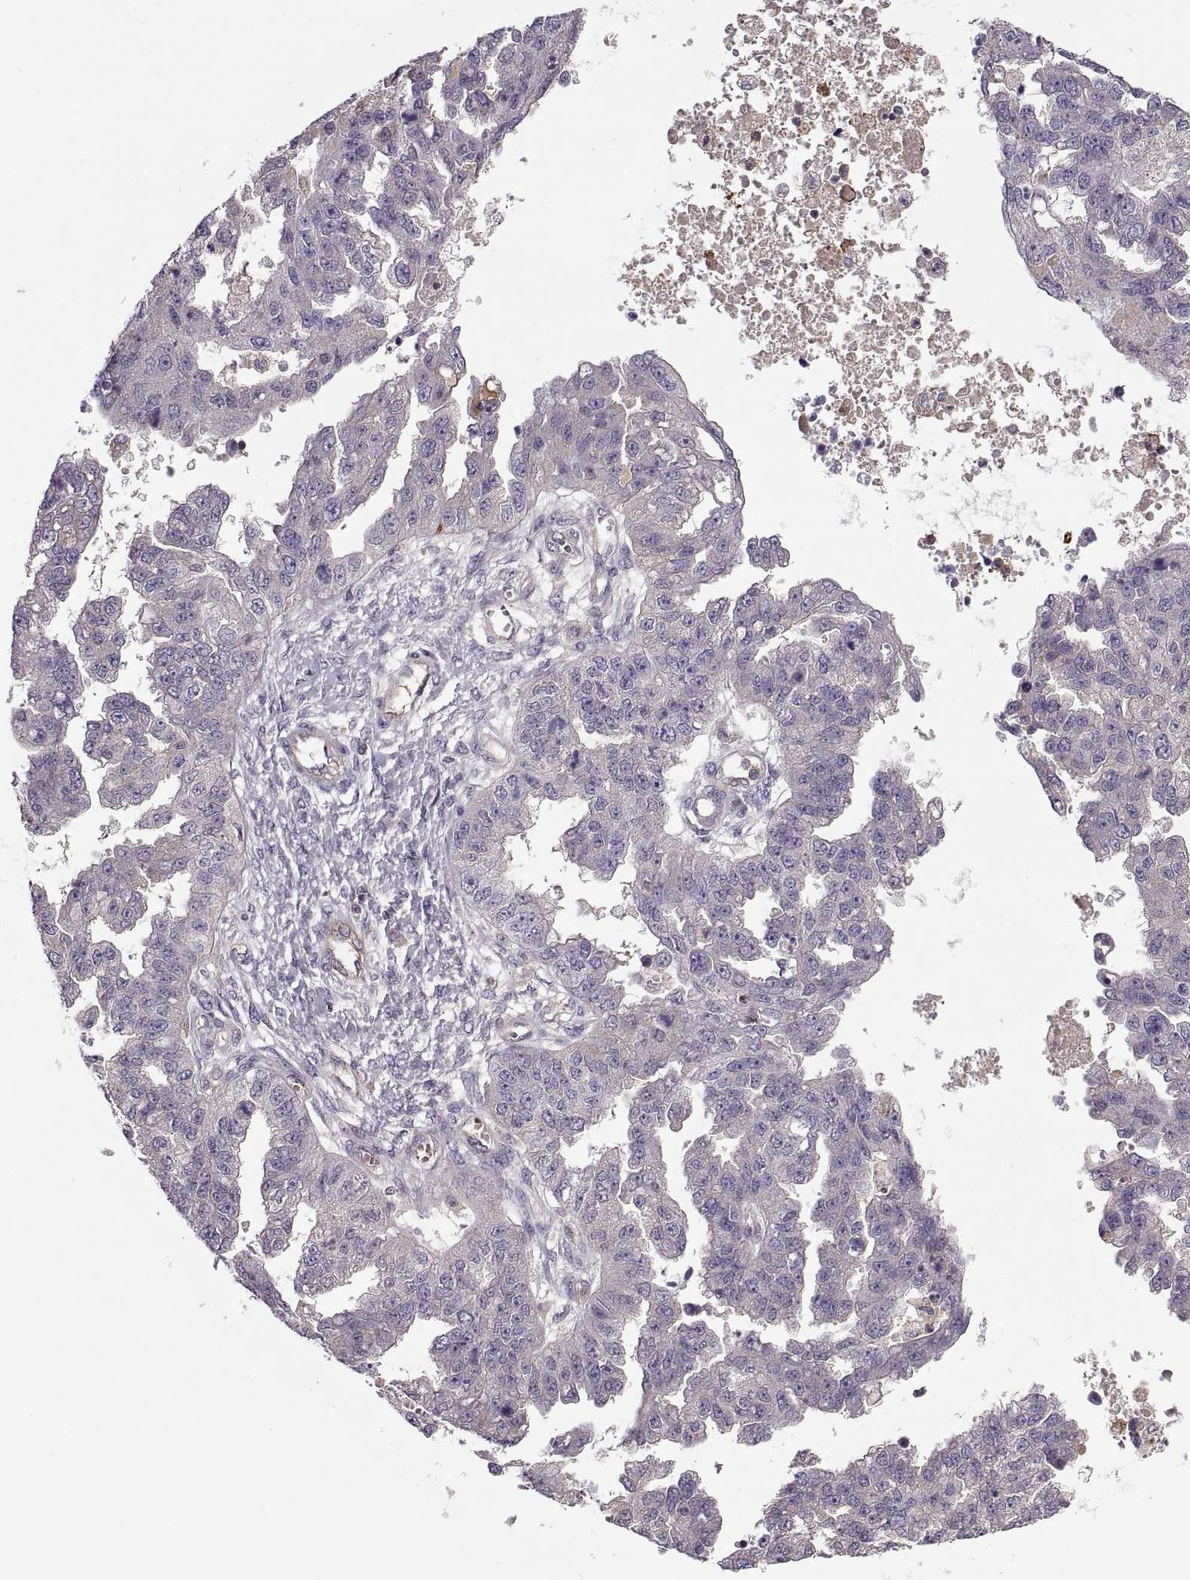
{"staining": {"intensity": "negative", "quantity": "none", "location": "none"}, "tissue": "ovarian cancer", "cell_type": "Tumor cells", "image_type": "cancer", "snomed": [{"axis": "morphology", "description": "Cystadenocarcinoma, serous, NOS"}, {"axis": "topography", "description": "Ovary"}], "caption": "Protein analysis of ovarian cancer reveals no significant expression in tumor cells.", "gene": "SLC2A3", "patient": {"sex": "female", "age": 58}}